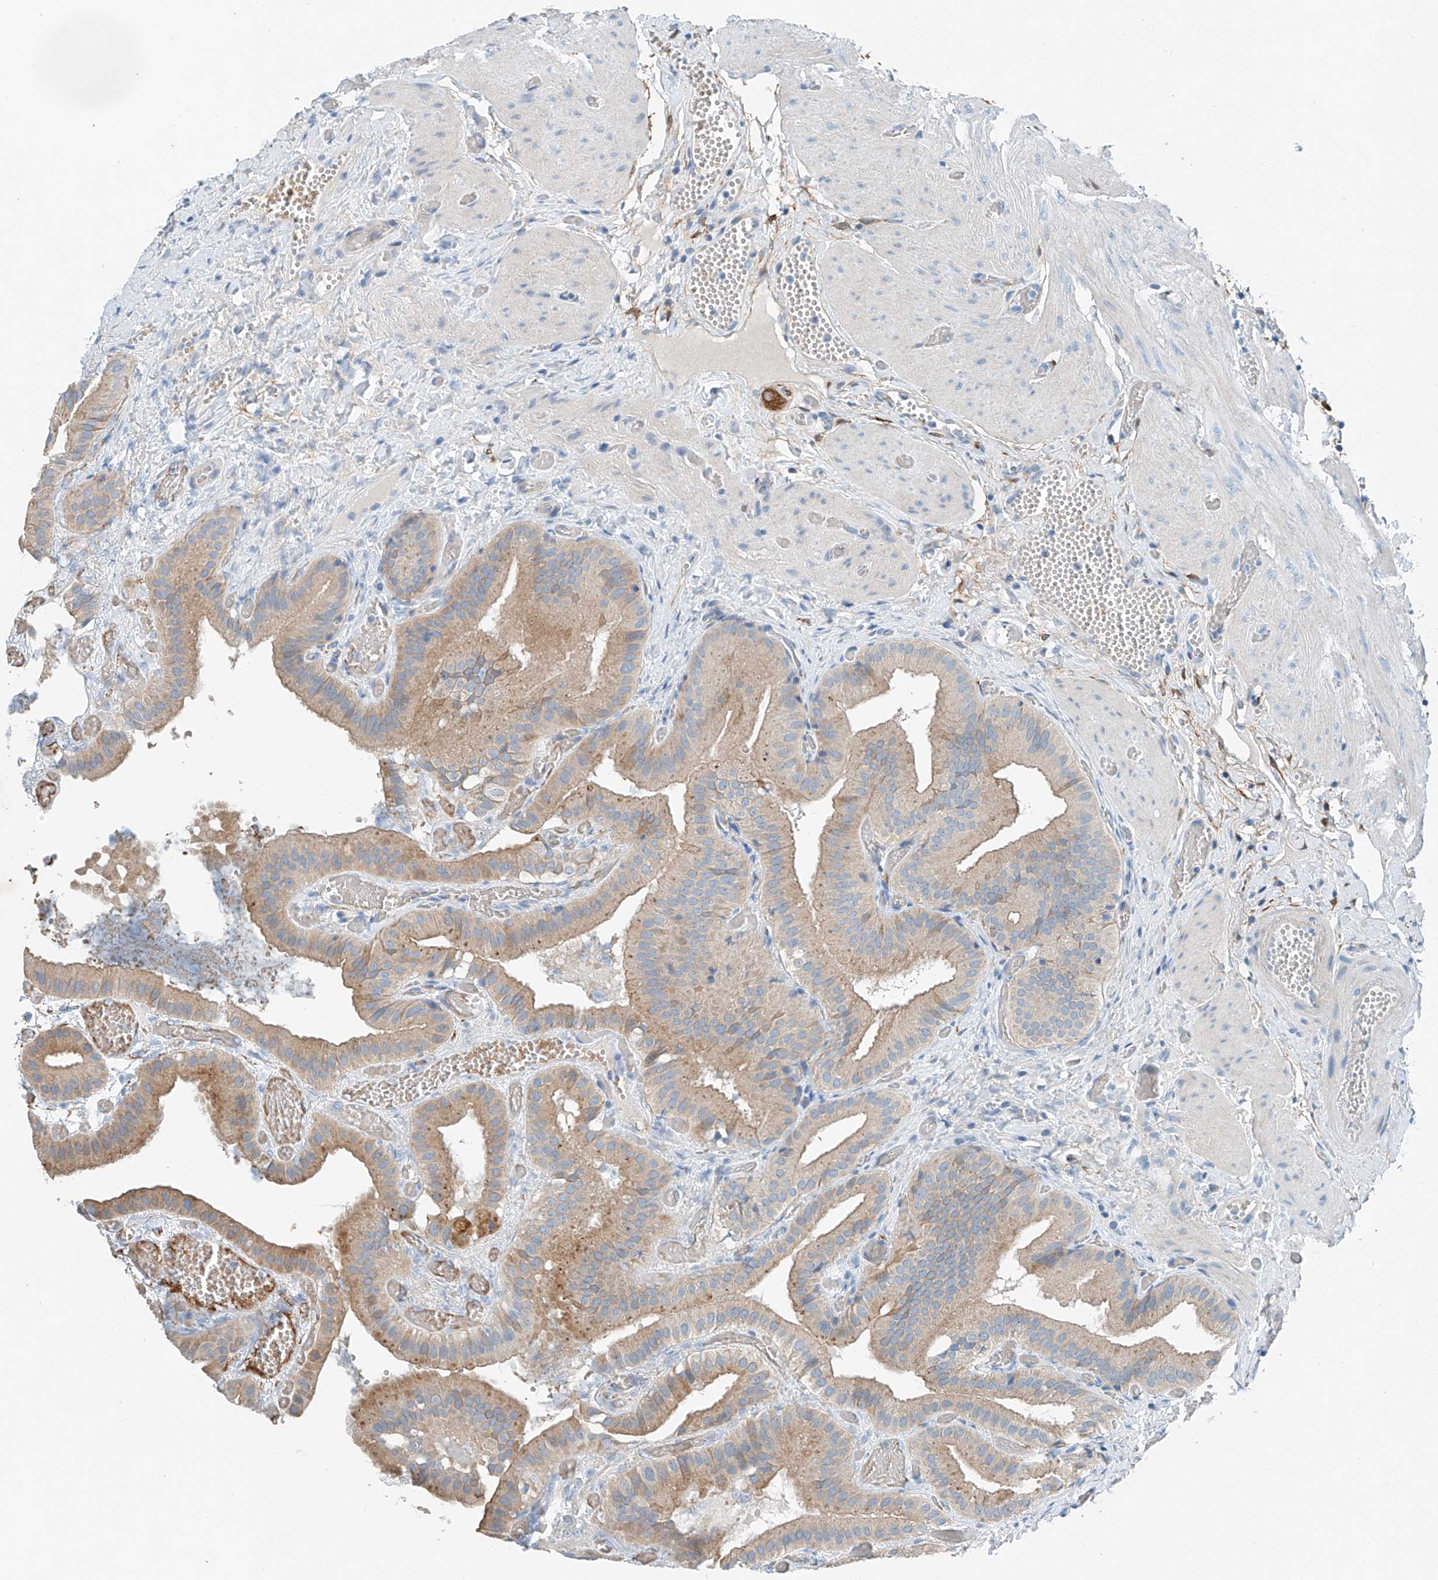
{"staining": {"intensity": "moderate", "quantity": "25%-75%", "location": "cytoplasmic/membranous"}, "tissue": "gallbladder", "cell_type": "Glandular cells", "image_type": "normal", "snomed": [{"axis": "morphology", "description": "Normal tissue, NOS"}, {"axis": "topography", "description": "Gallbladder"}], "caption": "This image demonstrates immunohistochemistry staining of benign human gallbladder, with medium moderate cytoplasmic/membranous expression in approximately 25%-75% of glandular cells.", "gene": "MDGA1", "patient": {"sex": "female", "age": 64}}